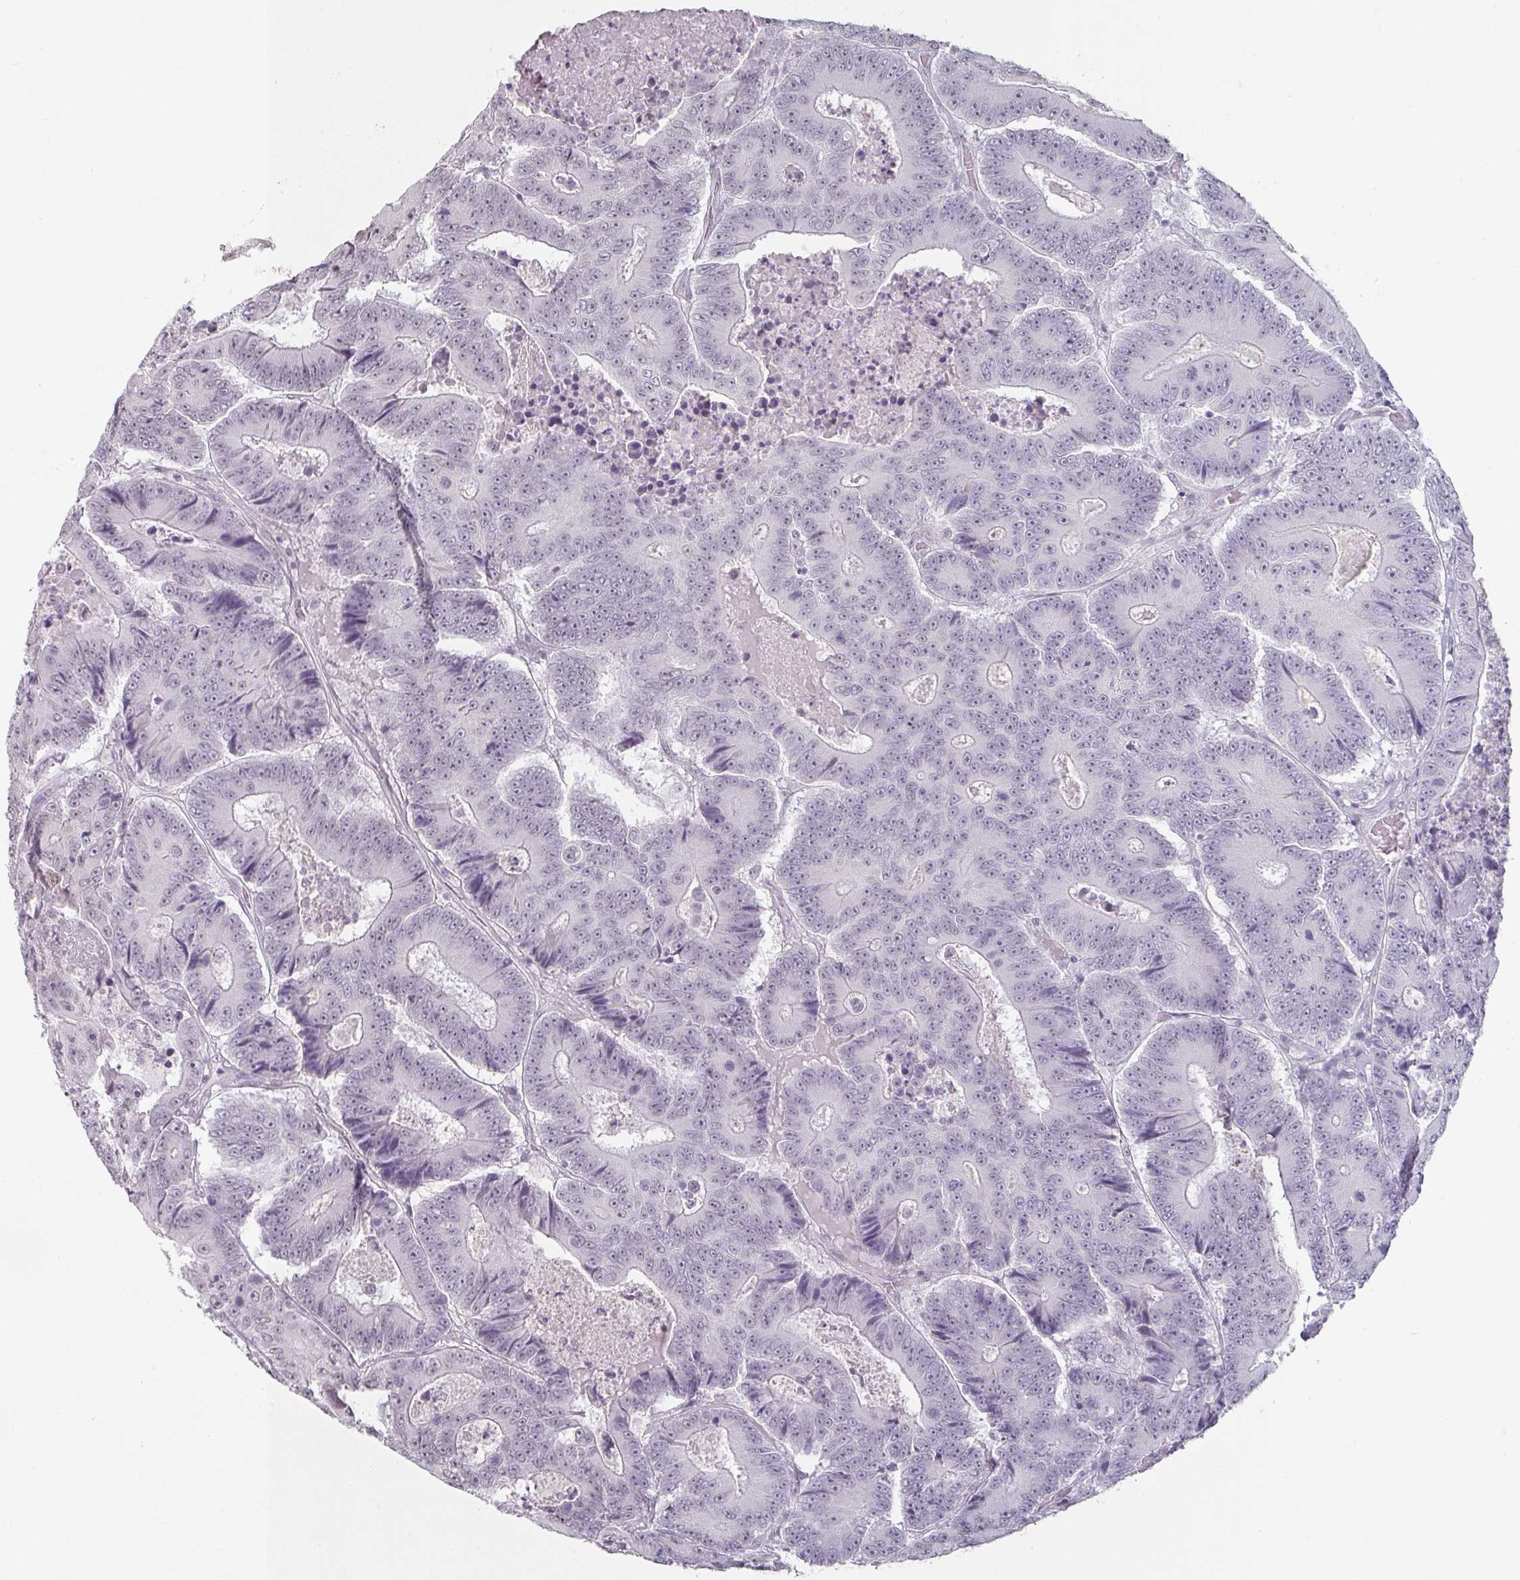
{"staining": {"intensity": "negative", "quantity": "none", "location": "none"}, "tissue": "colorectal cancer", "cell_type": "Tumor cells", "image_type": "cancer", "snomed": [{"axis": "morphology", "description": "Adenocarcinoma, NOS"}, {"axis": "topography", "description": "Colon"}], "caption": "High magnification brightfield microscopy of colorectal cancer (adenocarcinoma) stained with DAB (3,3'-diaminobenzidine) (brown) and counterstained with hematoxylin (blue): tumor cells show no significant staining.", "gene": "SPRR1A", "patient": {"sex": "male", "age": 83}}